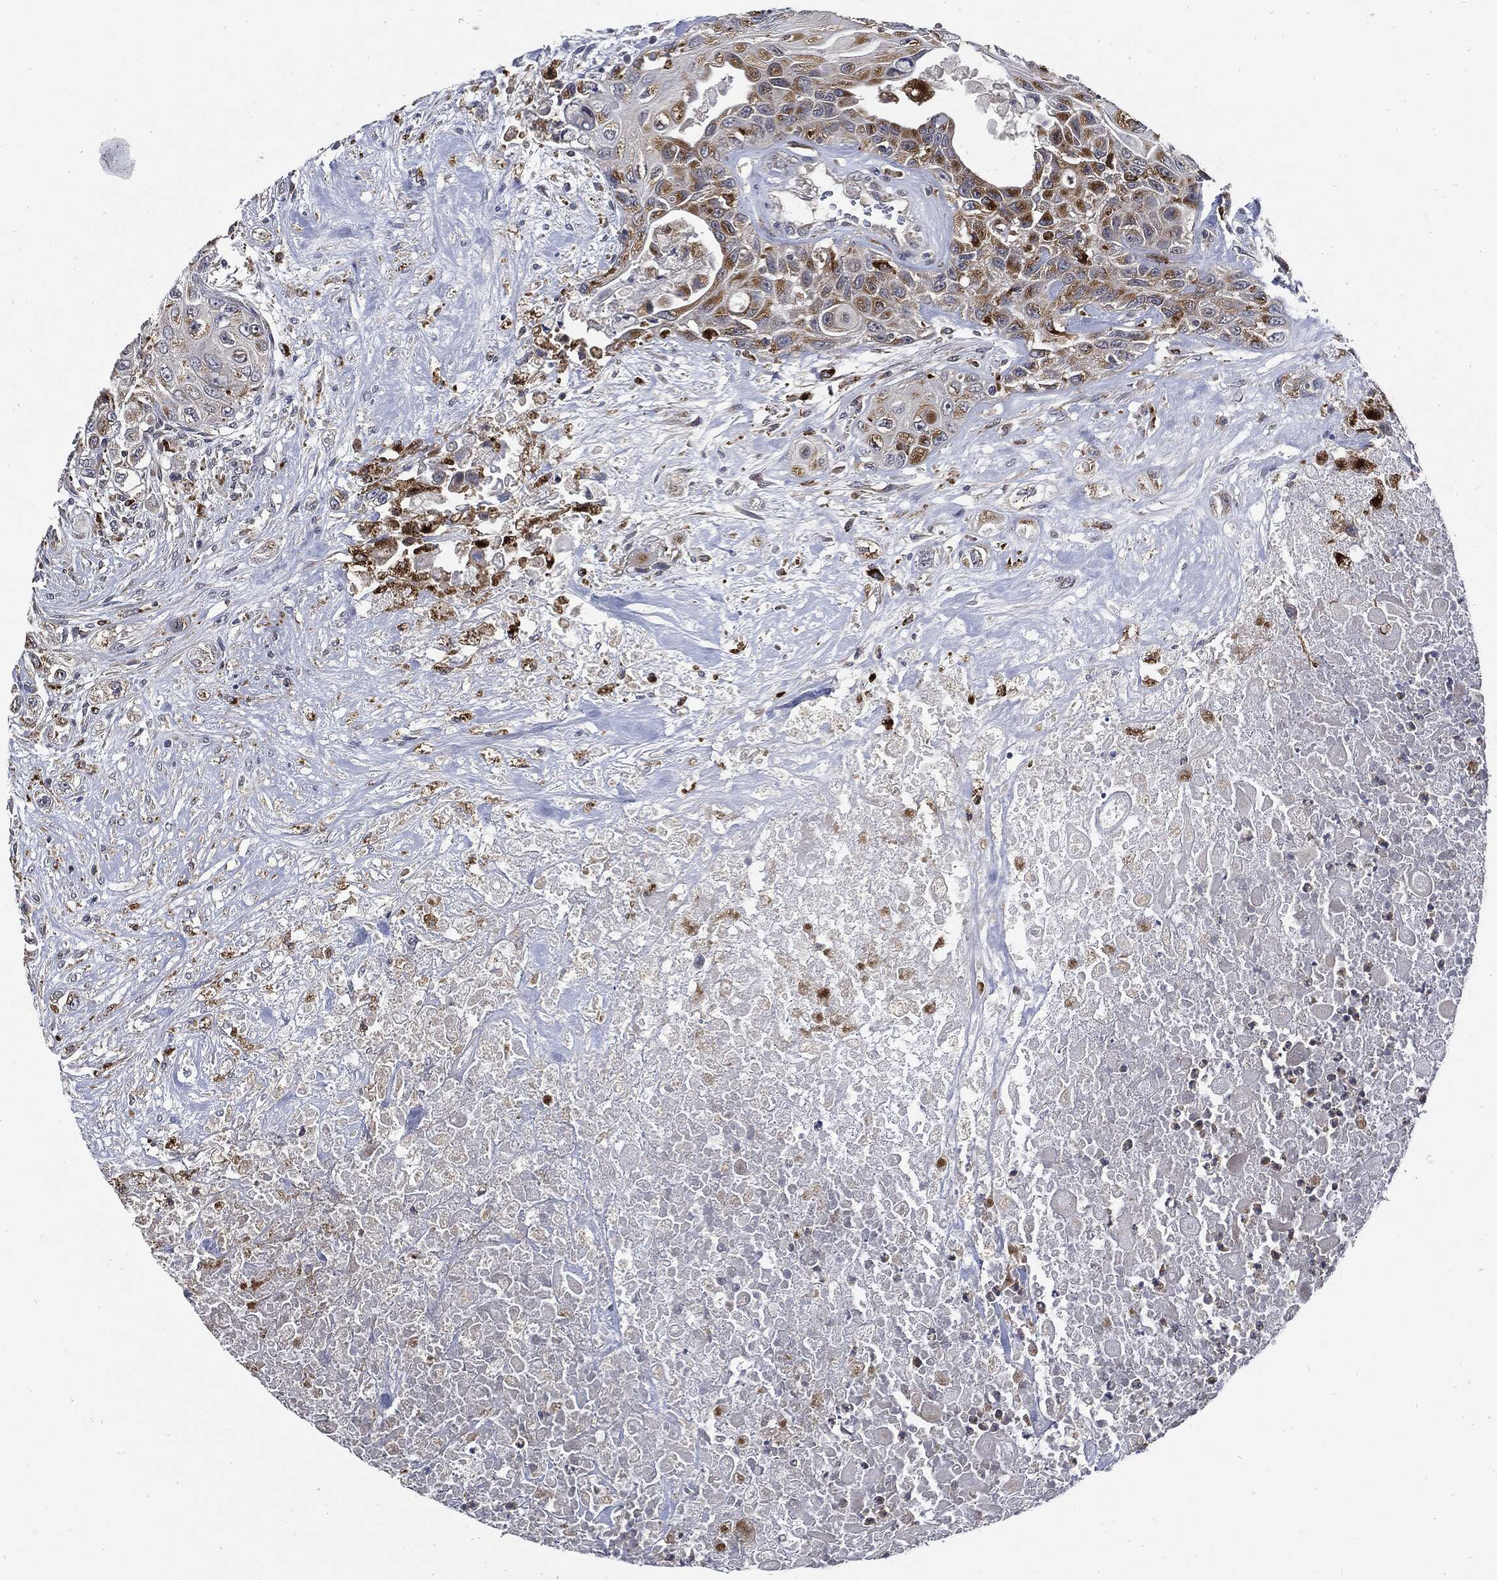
{"staining": {"intensity": "moderate", "quantity": "<25%", "location": "cytoplasmic/membranous"}, "tissue": "urothelial cancer", "cell_type": "Tumor cells", "image_type": "cancer", "snomed": [{"axis": "morphology", "description": "Urothelial carcinoma, High grade"}, {"axis": "topography", "description": "Urinary bladder"}], "caption": "IHC staining of high-grade urothelial carcinoma, which demonstrates low levels of moderate cytoplasmic/membranous expression in about <25% of tumor cells indicating moderate cytoplasmic/membranous protein staining. The staining was performed using DAB (brown) for protein detection and nuclei were counterstained in hematoxylin (blue).", "gene": "SLC31A2", "patient": {"sex": "female", "age": 56}}